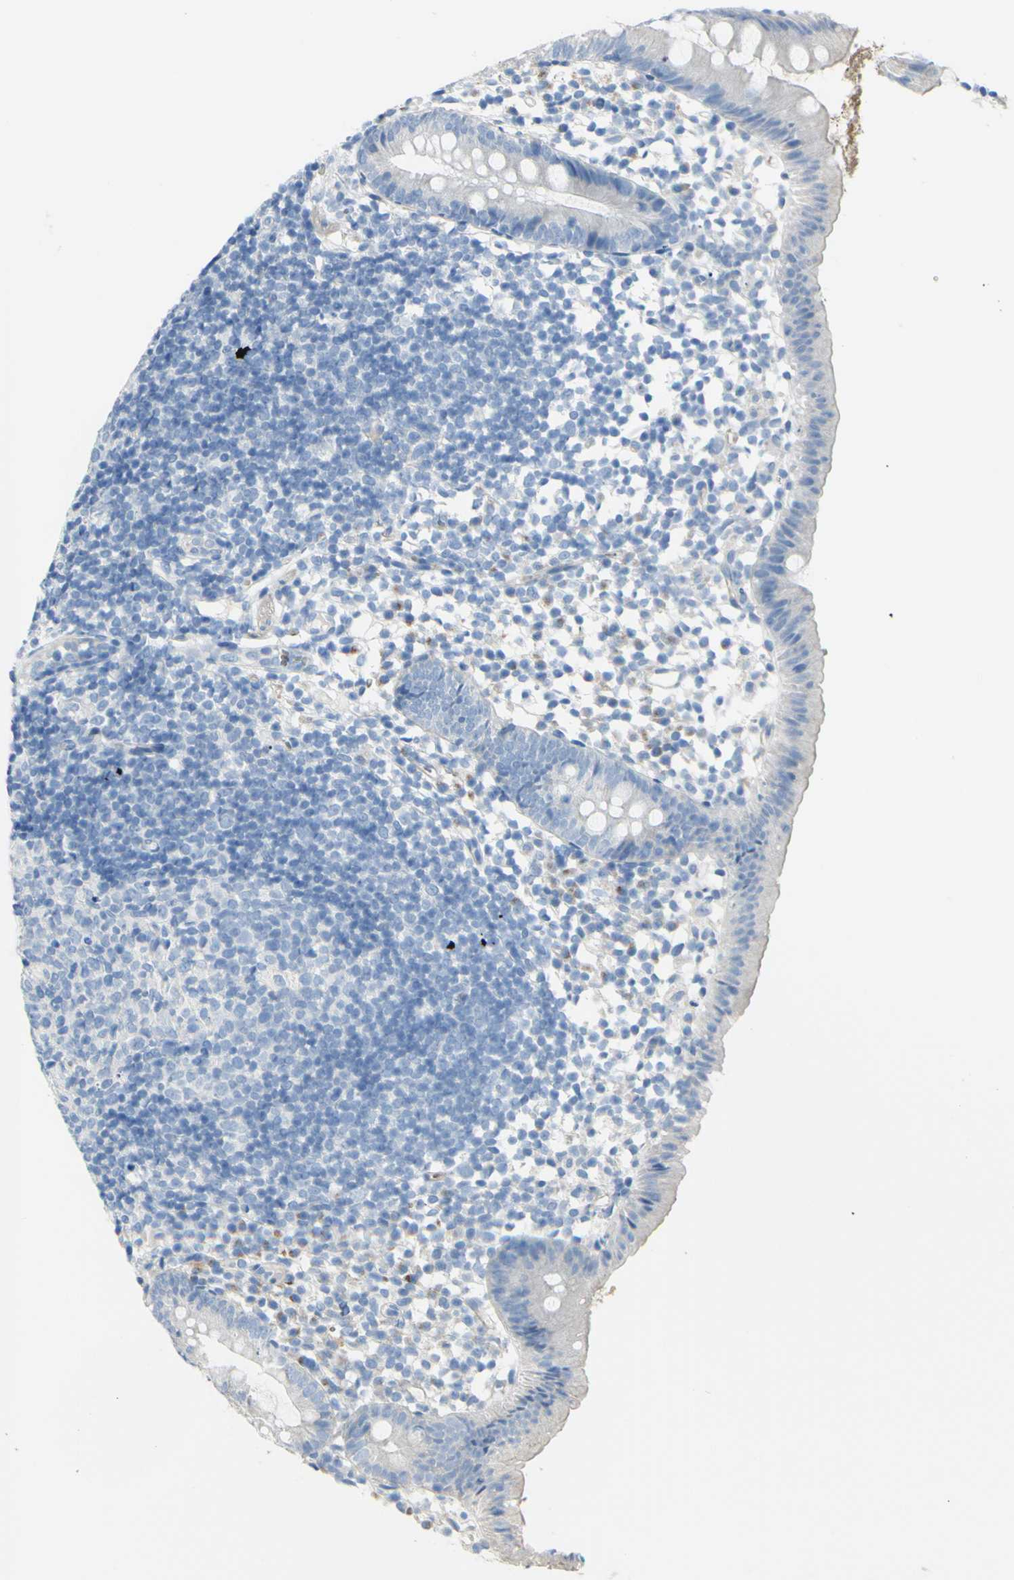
{"staining": {"intensity": "negative", "quantity": "none", "location": "none"}, "tissue": "appendix", "cell_type": "Glandular cells", "image_type": "normal", "snomed": [{"axis": "morphology", "description": "Normal tissue, NOS"}, {"axis": "topography", "description": "Appendix"}], "caption": "Appendix was stained to show a protein in brown. There is no significant expression in glandular cells. The staining is performed using DAB (3,3'-diaminobenzidine) brown chromogen with nuclei counter-stained in using hematoxylin.", "gene": "NCBP2L", "patient": {"sex": "female", "age": 20}}